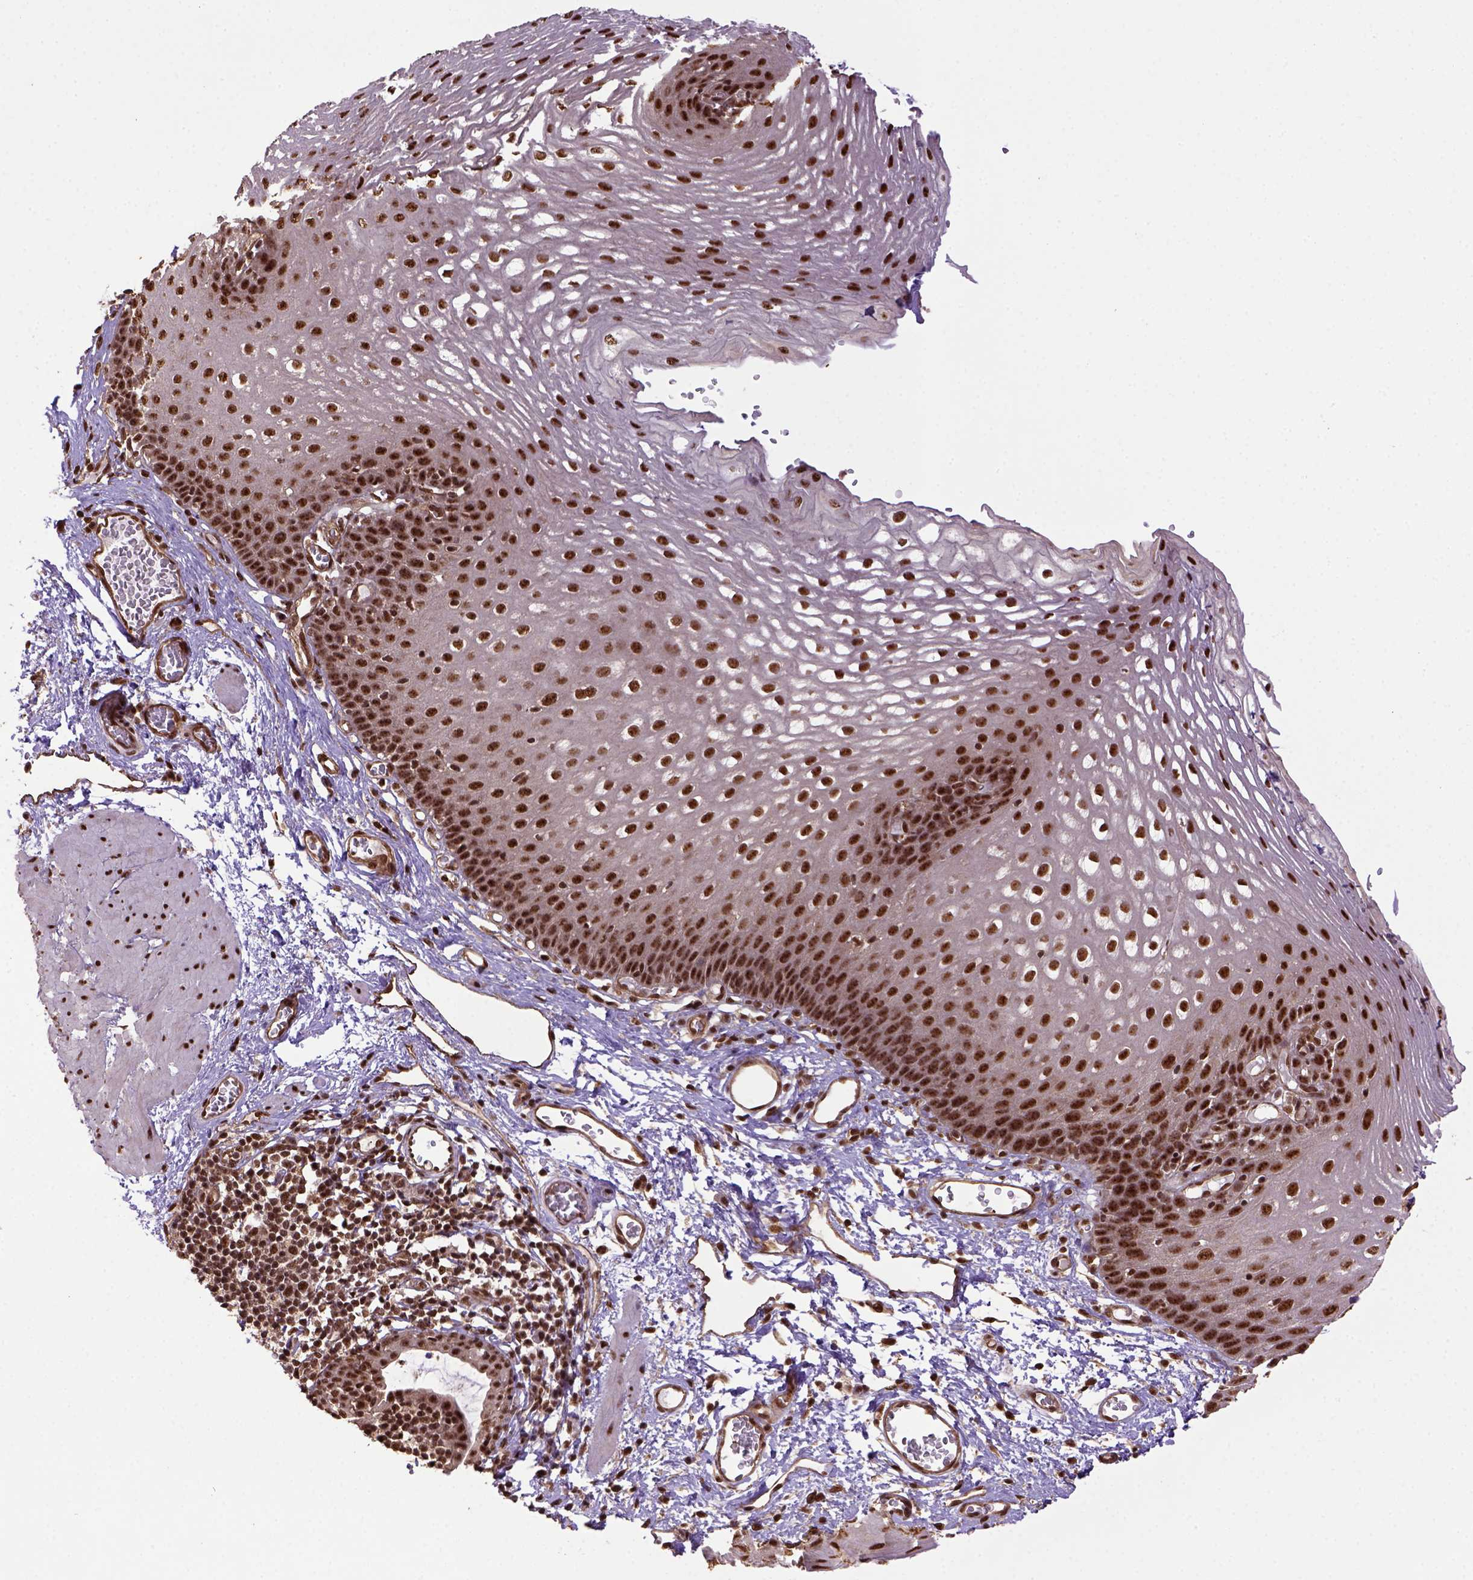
{"staining": {"intensity": "strong", "quantity": ">75%", "location": "nuclear"}, "tissue": "esophagus", "cell_type": "Squamous epithelial cells", "image_type": "normal", "snomed": [{"axis": "morphology", "description": "Normal tissue, NOS"}, {"axis": "topography", "description": "Esophagus"}], "caption": "Strong nuclear expression is identified in about >75% of squamous epithelial cells in unremarkable esophagus. The staining was performed using DAB, with brown indicating positive protein expression. Nuclei are stained blue with hematoxylin.", "gene": "PPIG", "patient": {"sex": "male", "age": 72}}